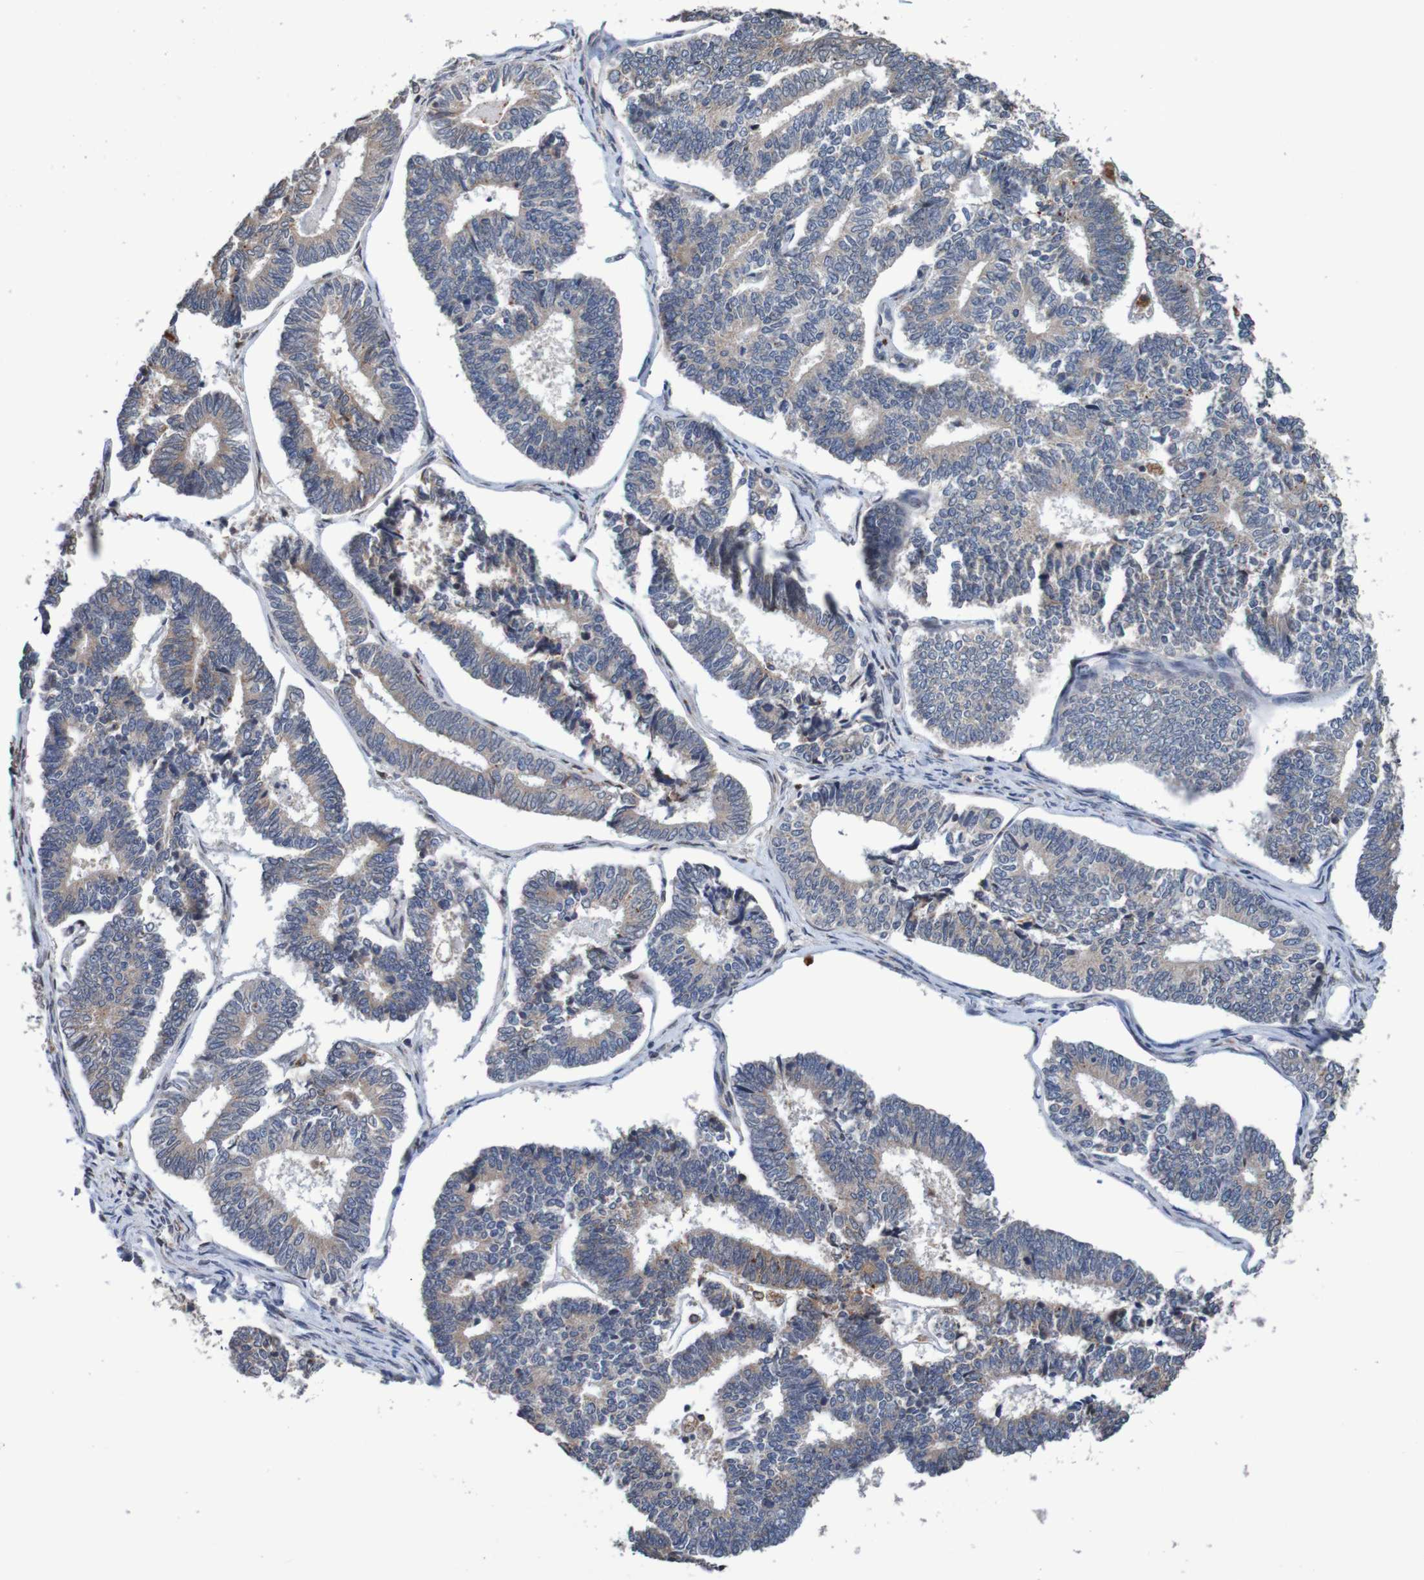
{"staining": {"intensity": "weak", "quantity": ">75%", "location": "cytoplasmic/membranous"}, "tissue": "endometrial cancer", "cell_type": "Tumor cells", "image_type": "cancer", "snomed": [{"axis": "morphology", "description": "Adenocarcinoma, NOS"}, {"axis": "topography", "description": "Endometrium"}], "caption": "Endometrial cancer (adenocarcinoma) tissue reveals weak cytoplasmic/membranous expression in approximately >75% of tumor cells, visualized by immunohistochemistry.", "gene": "FIBP", "patient": {"sex": "female", "age": 70}}